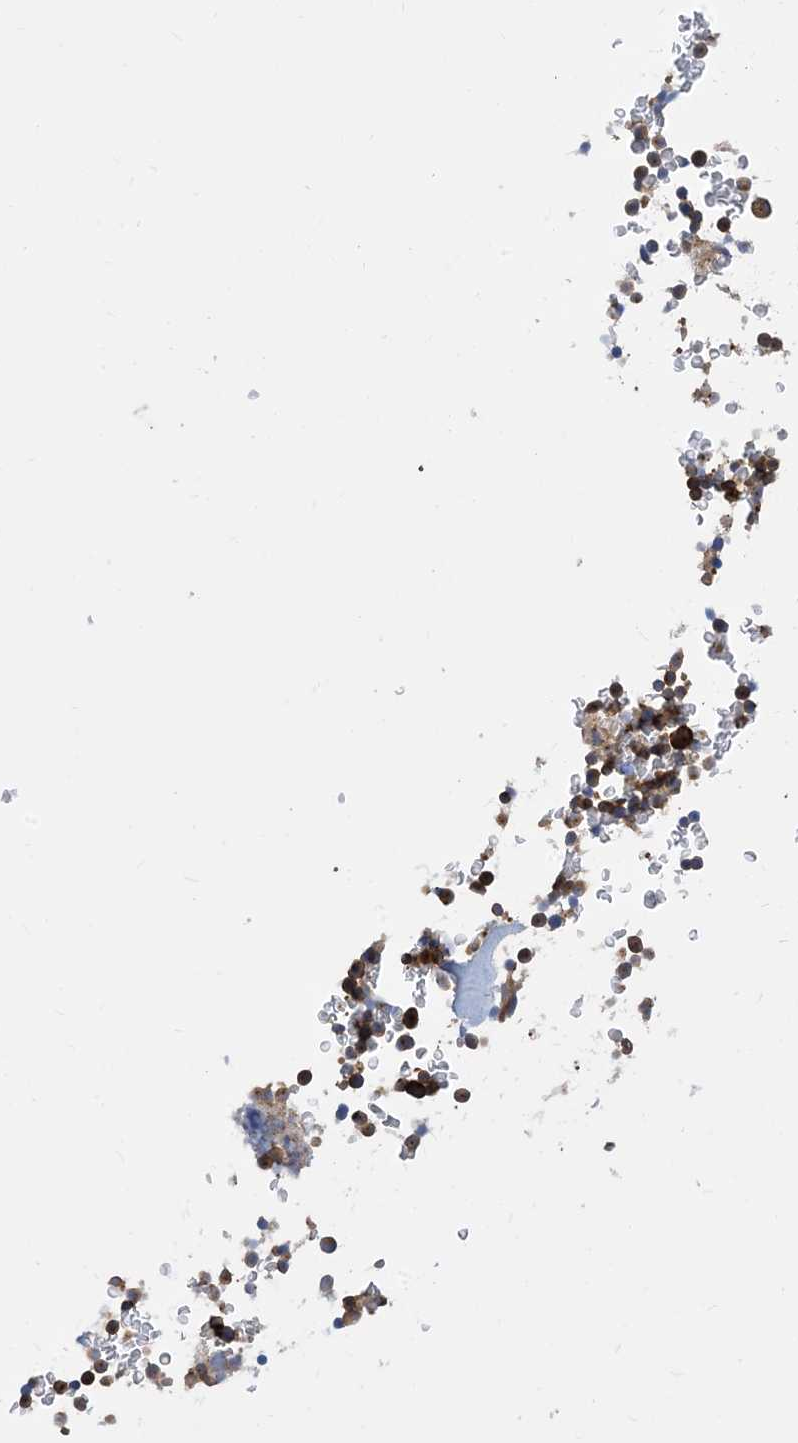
{"staining": {"intensity": "moderate", "quantity": ">75%", "location": "cytoplasmic/membranous"}, "tissue": "bone marrow", "cell_type": "Hematopoietic cells", "image_type": "normal", "snomed": [{"axis": "morphology", "description": "Normal tissue, NOS"}, {"axis": "topography", "description": "Bone marrow"}], "caption": "The histopathology image reveals a brown stain indicating the presence of a protein in the cytoplasmic/membranous of hematopoietic cells in bone marrow.", "gene": "DYNC1LI1", "patient": {"sex": "male", "age": 58}}